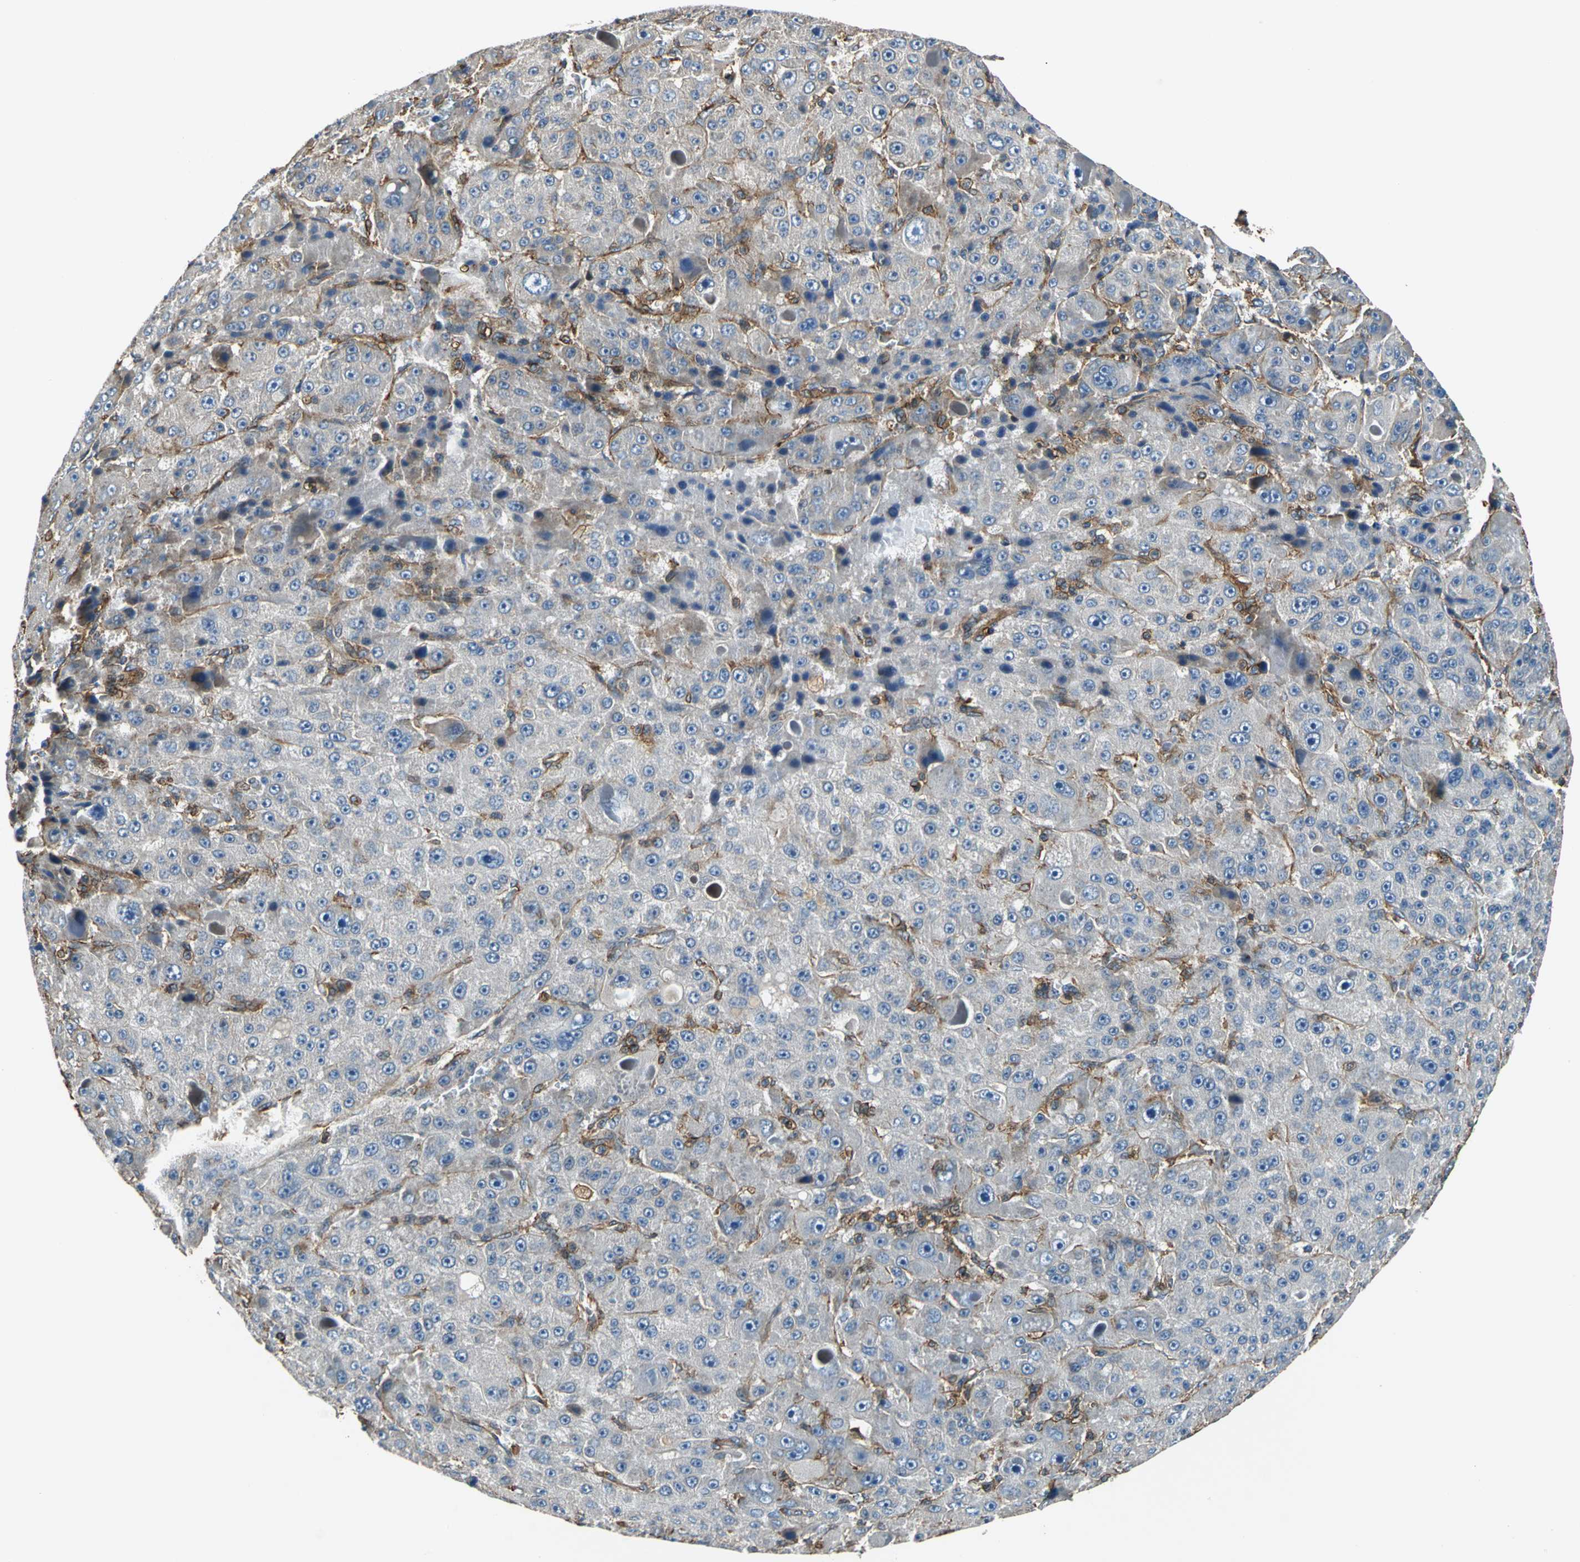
{"staining": {"intensity": "weak", "quantity": "25%-75%", "location": "cytoplasmic/membranous"}, "tissue": "liver cancer", "cell_type": "Tumor cells", "image_type": "cancer", "snomed": [{"axis": "morphology", "description": "Carcinoma, Hepatocellular, NOS"}, {"axis": "topography", "description": "Liver"}], "caption": "An immunohistochemistry micrograph of neoplastic tissue is shown. Protein staining in brown labels weak cytoplasmic/membranous positivity in liver hepatocellular carcinoma within tumor cells.", "gene": "PARVA", "patient": {"sex": "male", "age": 76}}